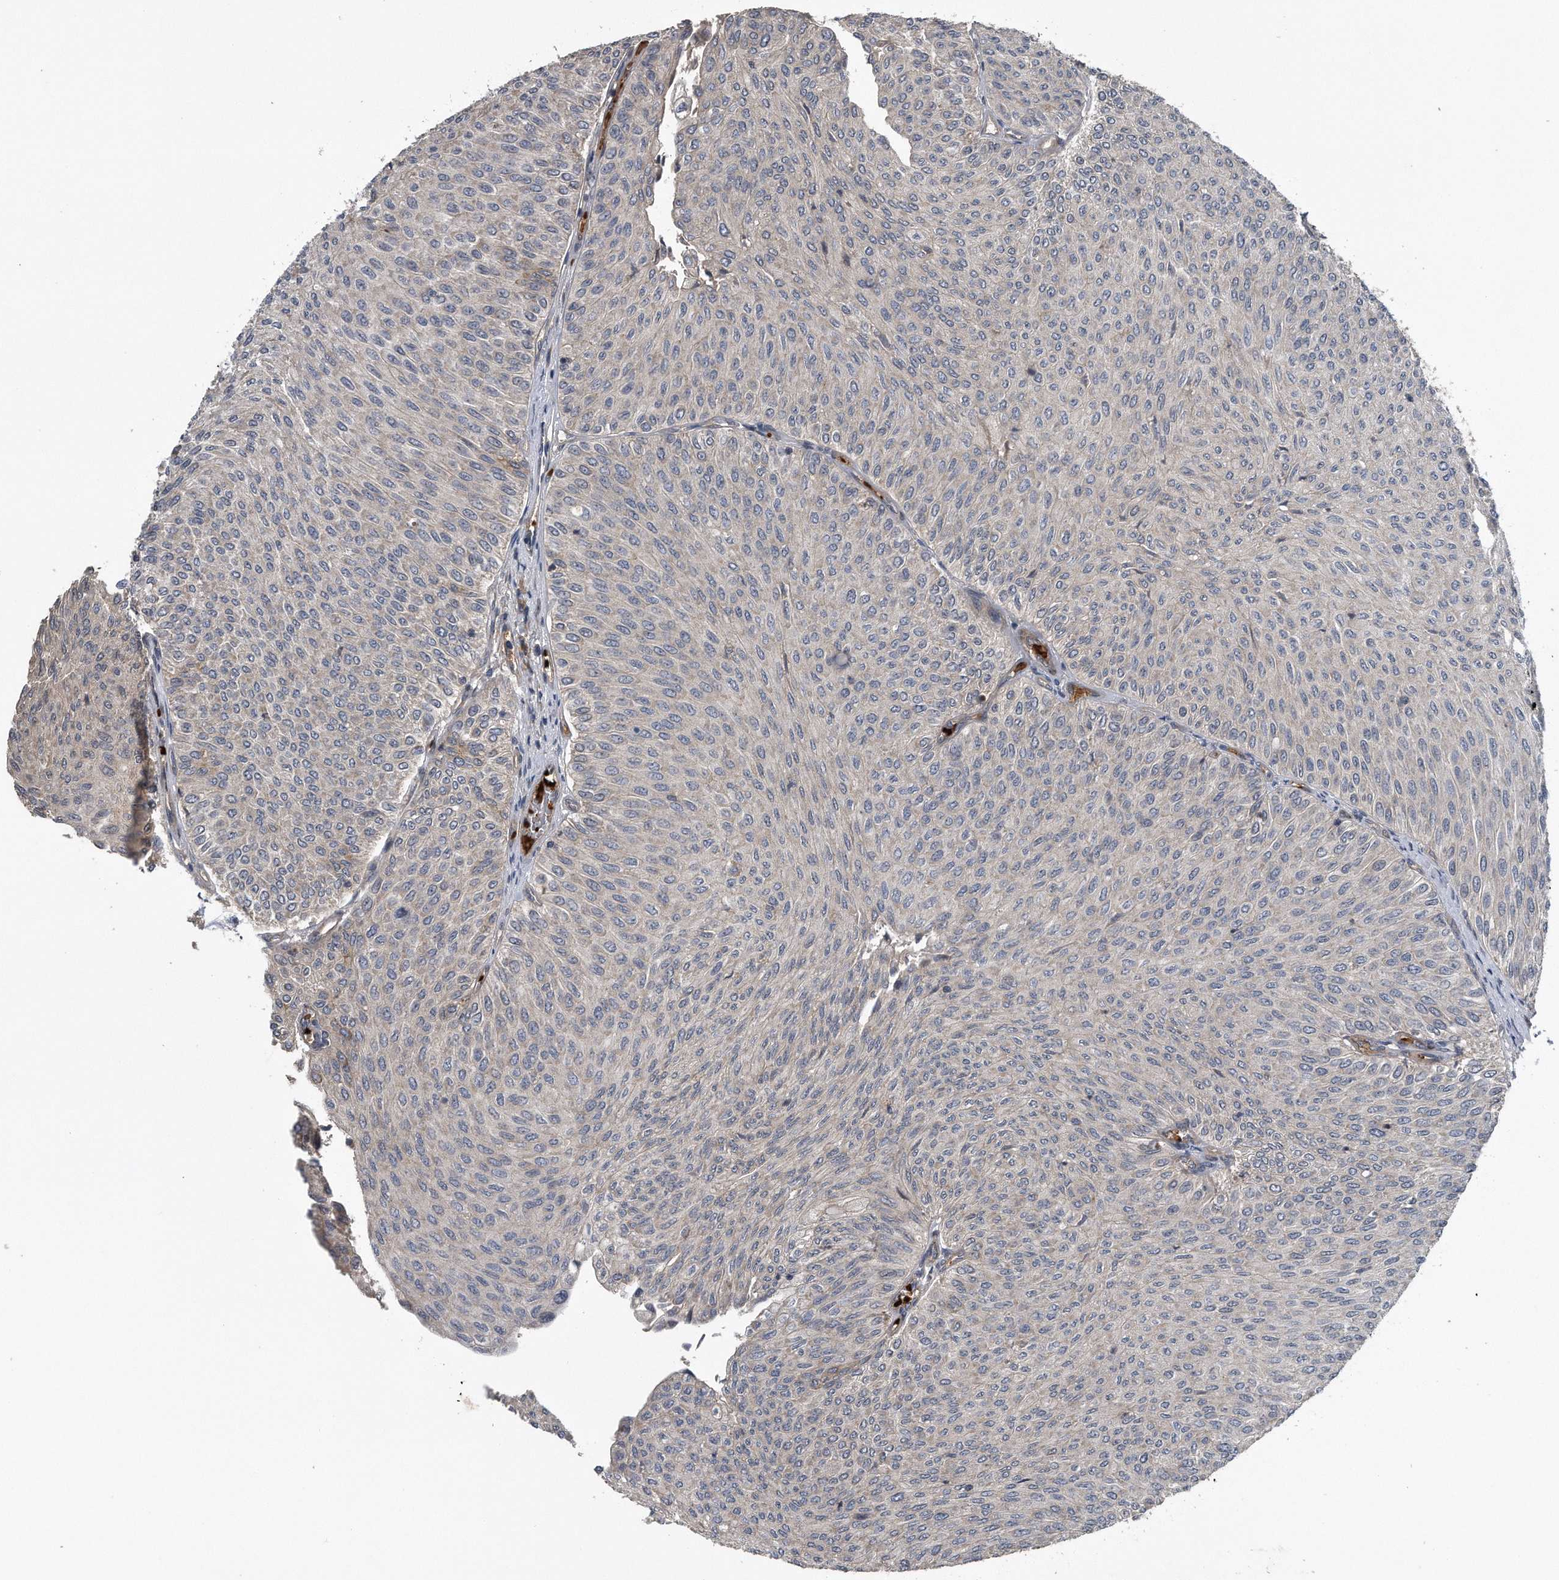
{"staining": {"intensity": "negative", "quantity": "none", "location": "none"}, "tissue": "urothelial cancer", "cell_type": "Tumor cells", "image_type": "cancer", "snomed": [{"axis": "morphology", "description": "Urothelial carcinoma, Low grade"}, {"axis": "topography", "description": "Urinary bladder"}], "caption": "The image reveals no staining of tumor cells in urothelial cancer. The staining is performed using DAB brown chromogen with nuclei counter-stained in using hematoxylin.", "gene": "ZNF79", "patient": {"sex": "male", "age": 78}}